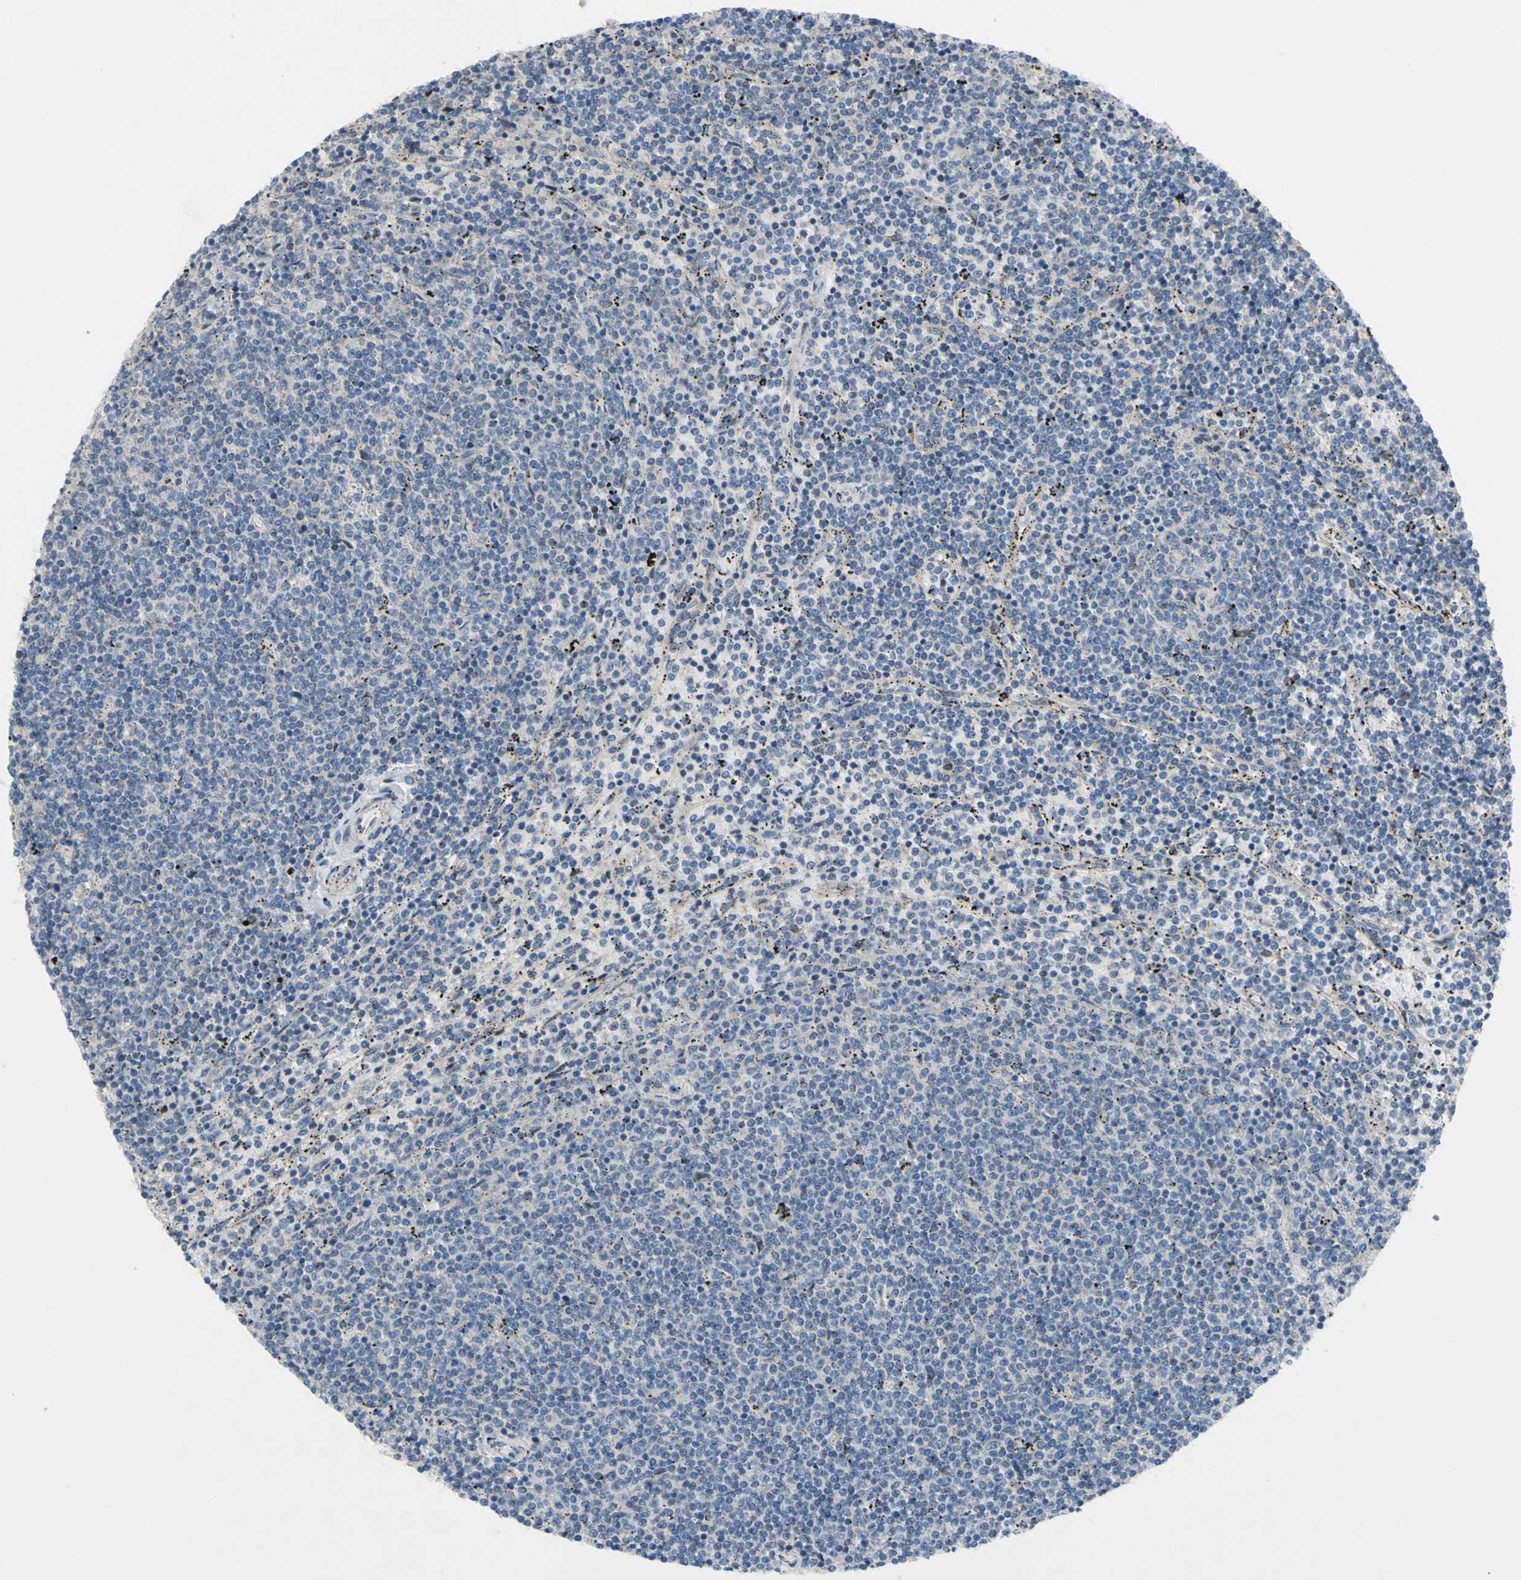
{"staining": {"intensity": "negative", "quantity": "none", "location": "none"}, "tissue": "lymphoma", "cell_type": "Tumor cells", "image_type": "cancer", "snomed": [{"axis": "morphology", "description": "Malignant lymphoma, non-Hodgkin's type, Low grade"}, {"axis": "topography", "description": "Spleen"}], "caption": "Immunohistochemical staining of low-grade malignant lymphoma, non-Hodgkin's type reveals no significant expression in tumor cells. Nuclei are stained in blue.", "gene": "GRAMD2B", "patient": {"sex": "female", "age": 50}}